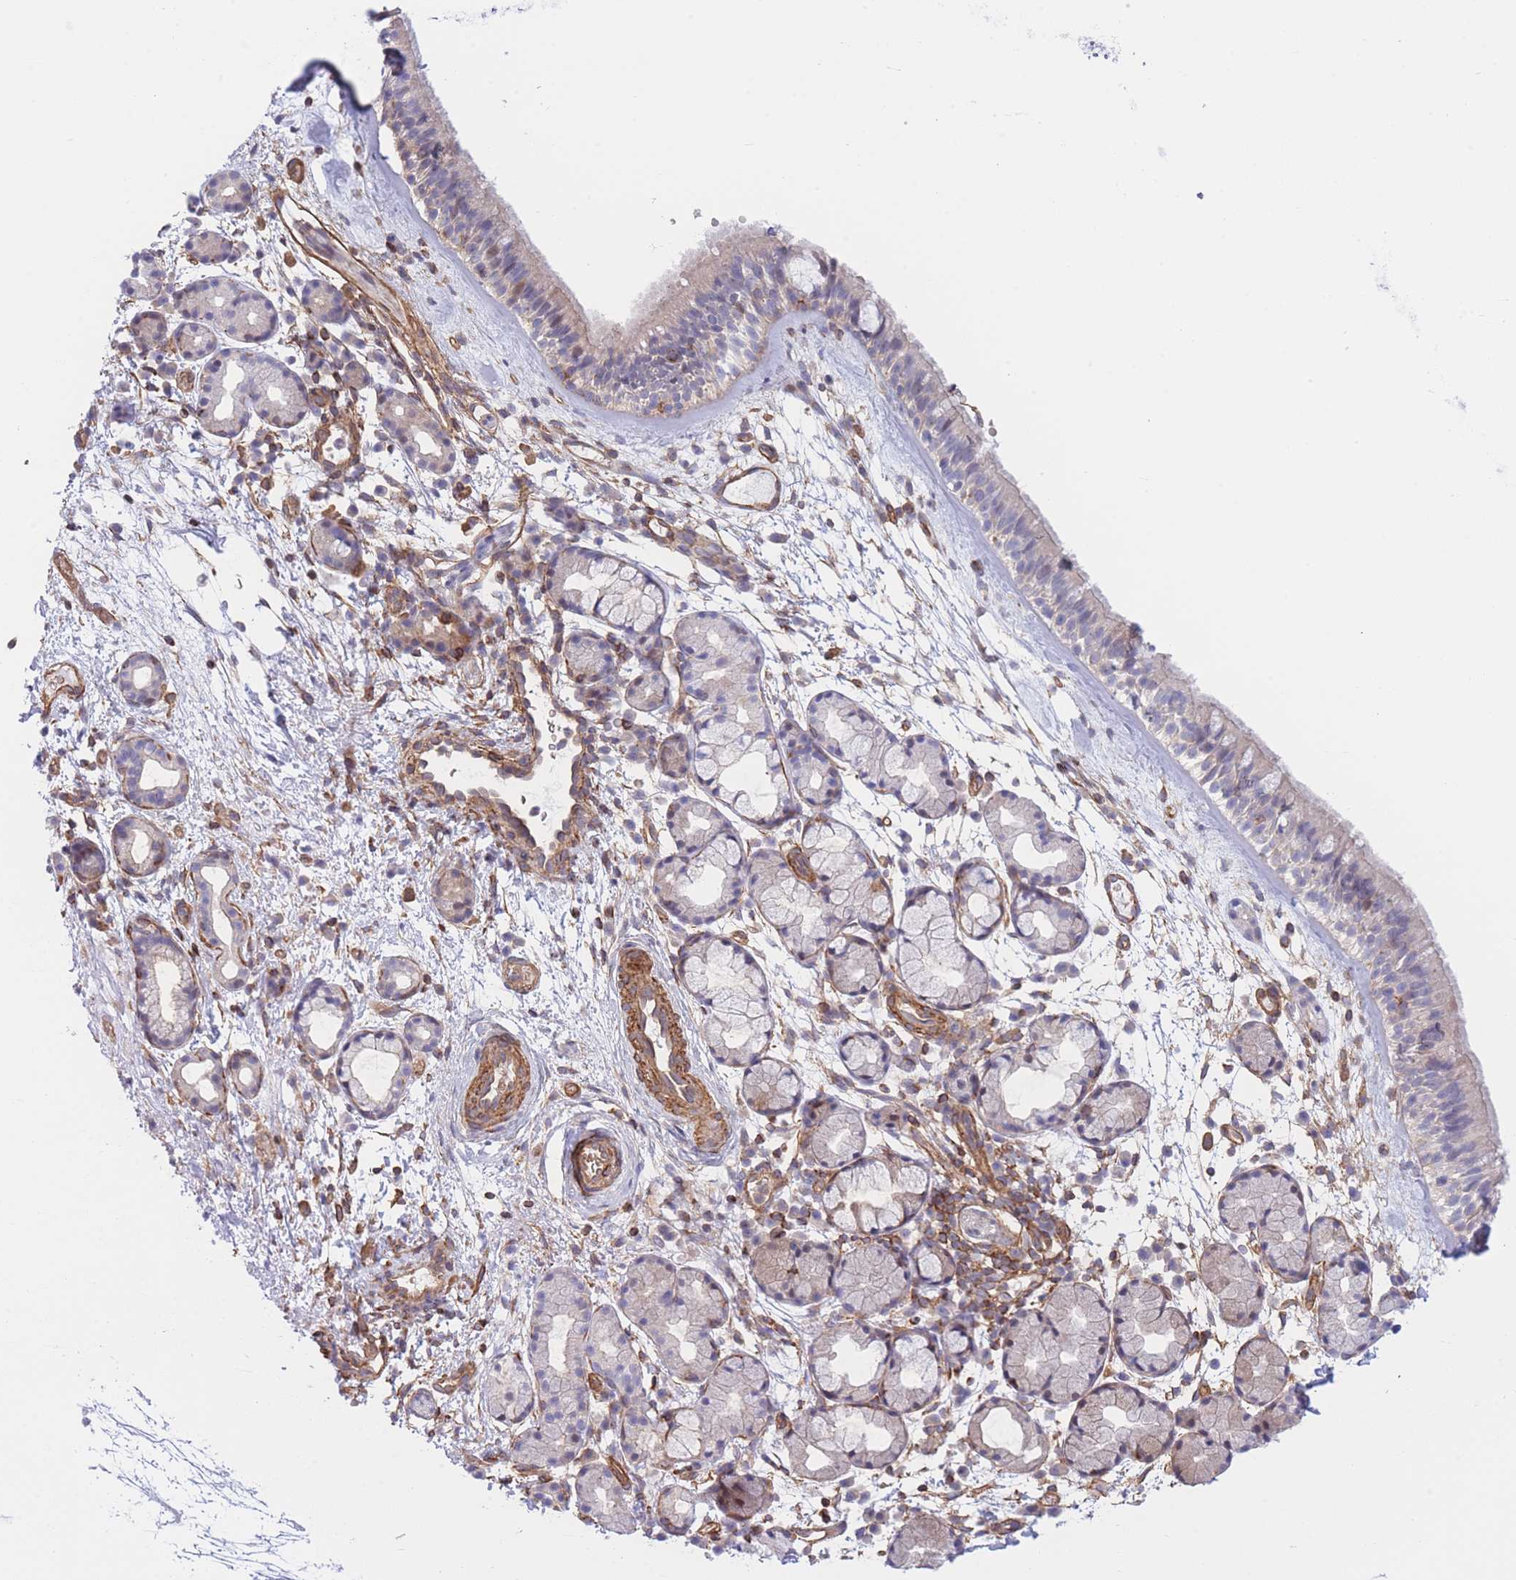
{"staining": {"intensity": "weak", "quantity": "<25%", "location": "cytoplasmic/membranous"}, "tissue": "nasopharynx", "cell_type": "Respiratory epithelial cells", "image_type": "normal", "snomed": [{"axis": "morphology", "description": "Normal tissue, NOS"}, {"axis": "topography", "description": "Nasopharynx"}], "caption": "This is an immunohistochemistry (IHC) micrograph of benign human nasopharynx. There is no expression in respiratory epithelial cells.", "gene": "CDC25B", "patient": {"sex": "male", "age": 64}}